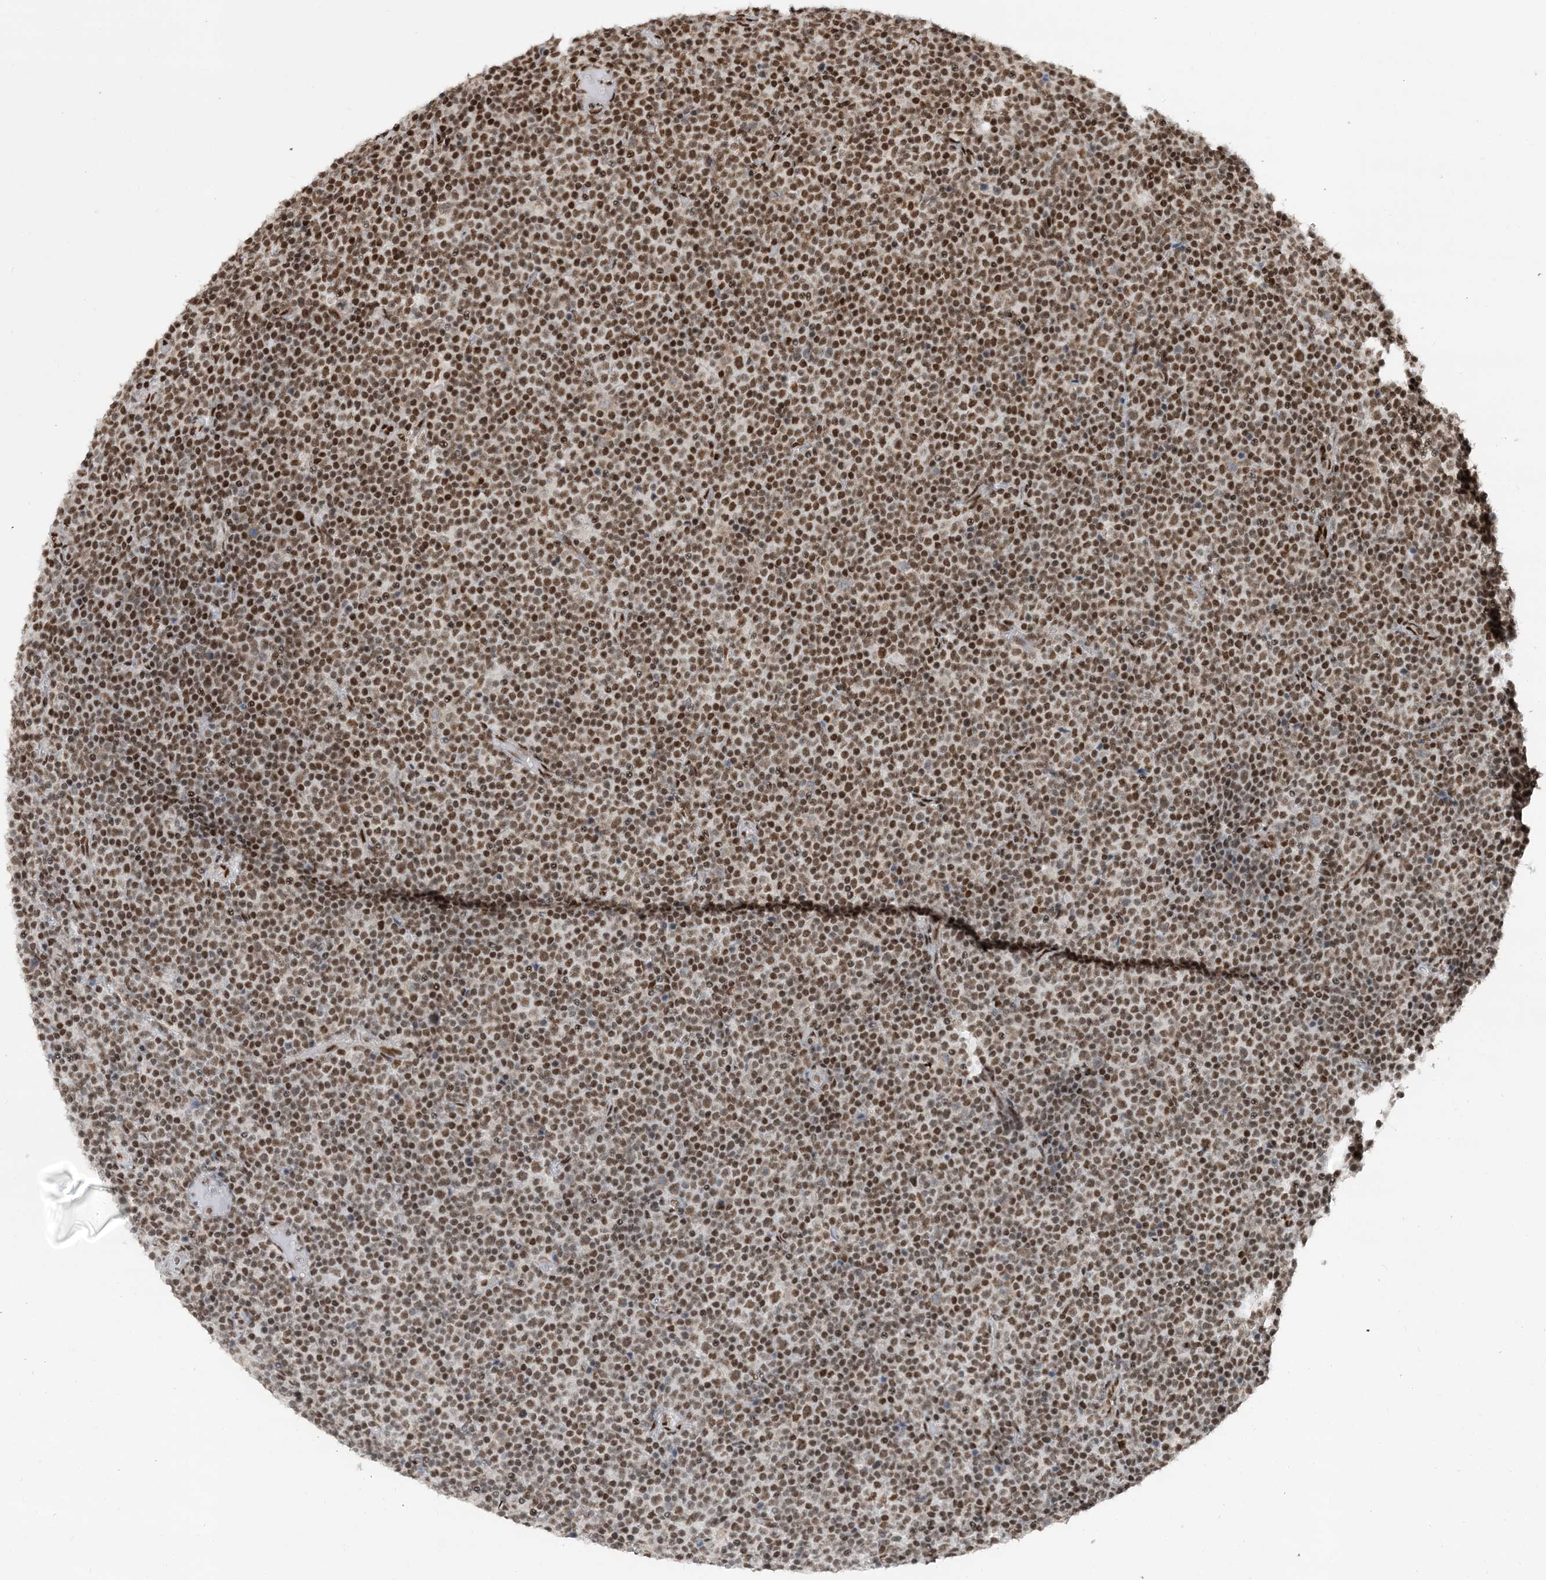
{"staining": {"intensity": "moderate", "quantity": ">75%", "location": "nuclear"}, "tissue": "lymphoma", "cell_type": "Tumor cells", "image_type": "cancer", "snomed": [{"axis": "morphology", "description": "Malignant lymphoma, non-Hodgkin's type, Low grade"}, {"axis": "topography", "description": "Lymph node"}], "caption": "A micrograph of lymphoma stained for a protein displays moderate nuclear brown staining in tumor cells.", "gene": "SEPHS1", "patient": {"sex": "female", "age": 67}}